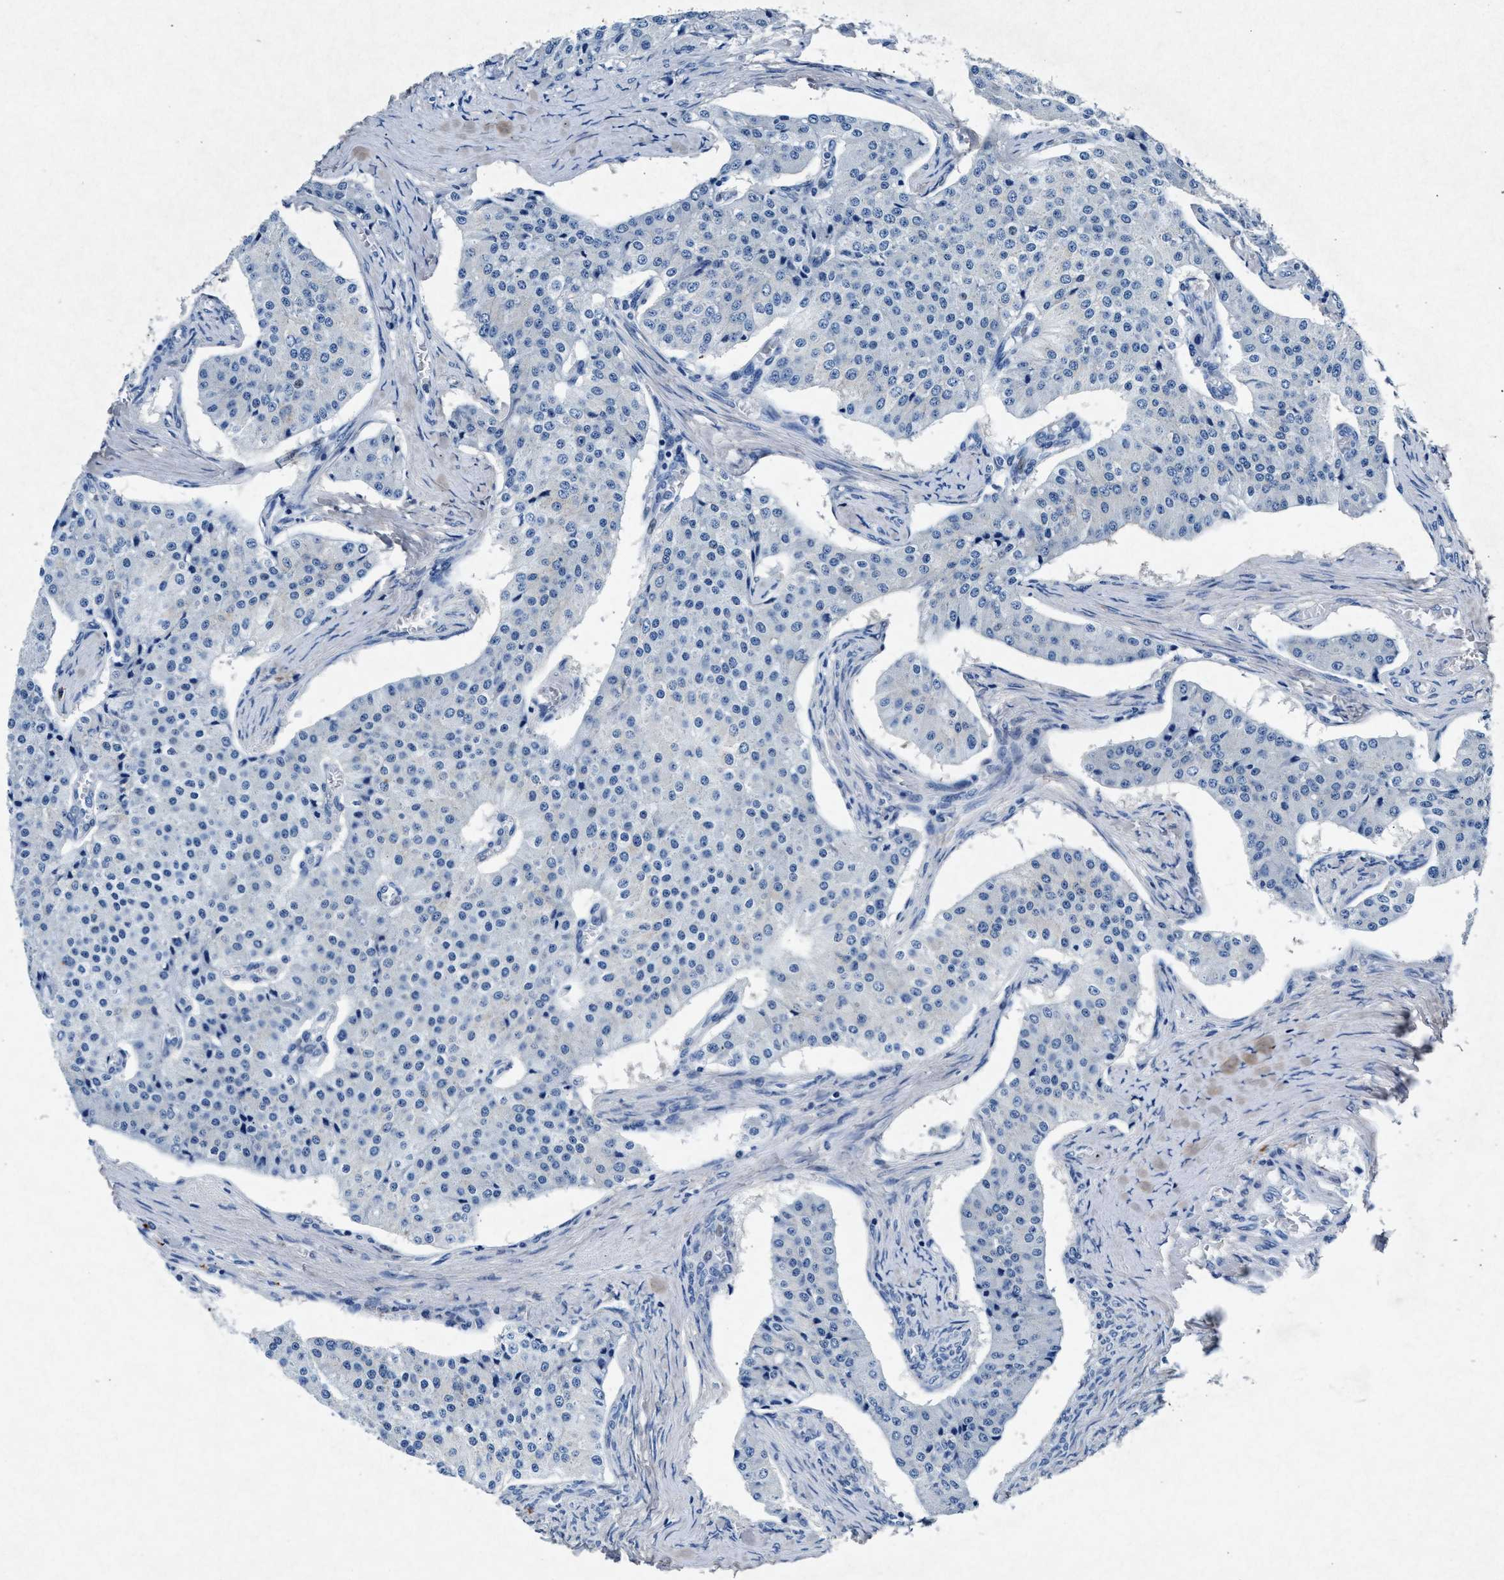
{"staining": {"intensity": "negative", "quantity": "none", "location": "none"}, "tissue": "carcinoid", "cell_type": "Tumor cells", "image_type": "cancer", "snomed": [{"axis": "morphology", "description": "Carcinoid, malignant, NOS"}, {"axis": "topography", "description": "Colon"}], "caption": "This is an immunohistochemistry image of human carcinoid. There is no positivity in tumor cells.", "gene": "MAP6", "patient": {"sex": "female", "age": 52}}